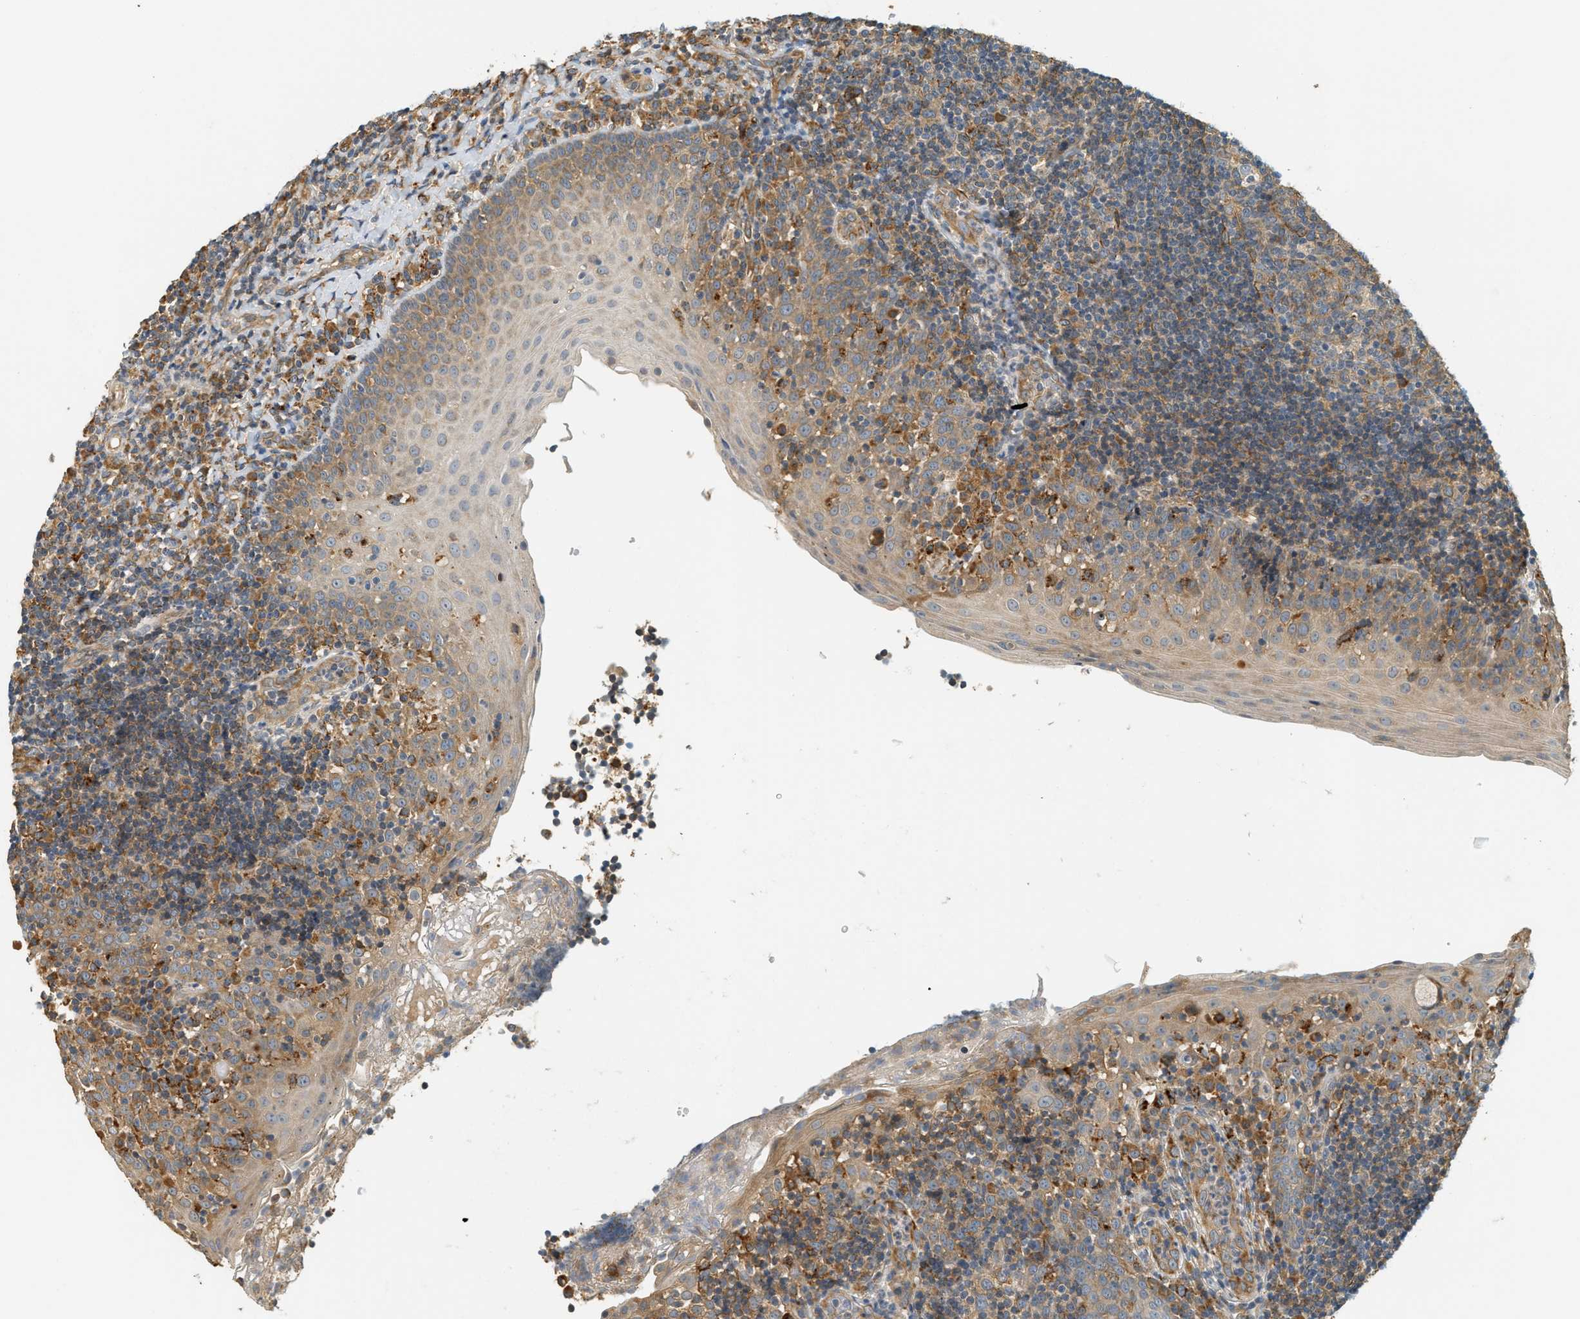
{"staining": {"intensity": "weak", "quantity": ">75%", "location": "cytoplasmic/membranous"}, "tissue": "tonsil", "cell_type": "Germinal center cells", "image_type": "normal", "snomed": [{"axis": "morphology", "description": "Normal tissue, NOS"}, {"axis": "topography", "description": "Tonsil"}], "caption": "Germinal center cells reveal low levels of weak cytoplasmic/membranous staining in about >75% of cells in normal tonsil.", "gene": "PDK1", "patient": {"sex": "female", "age": 40}}